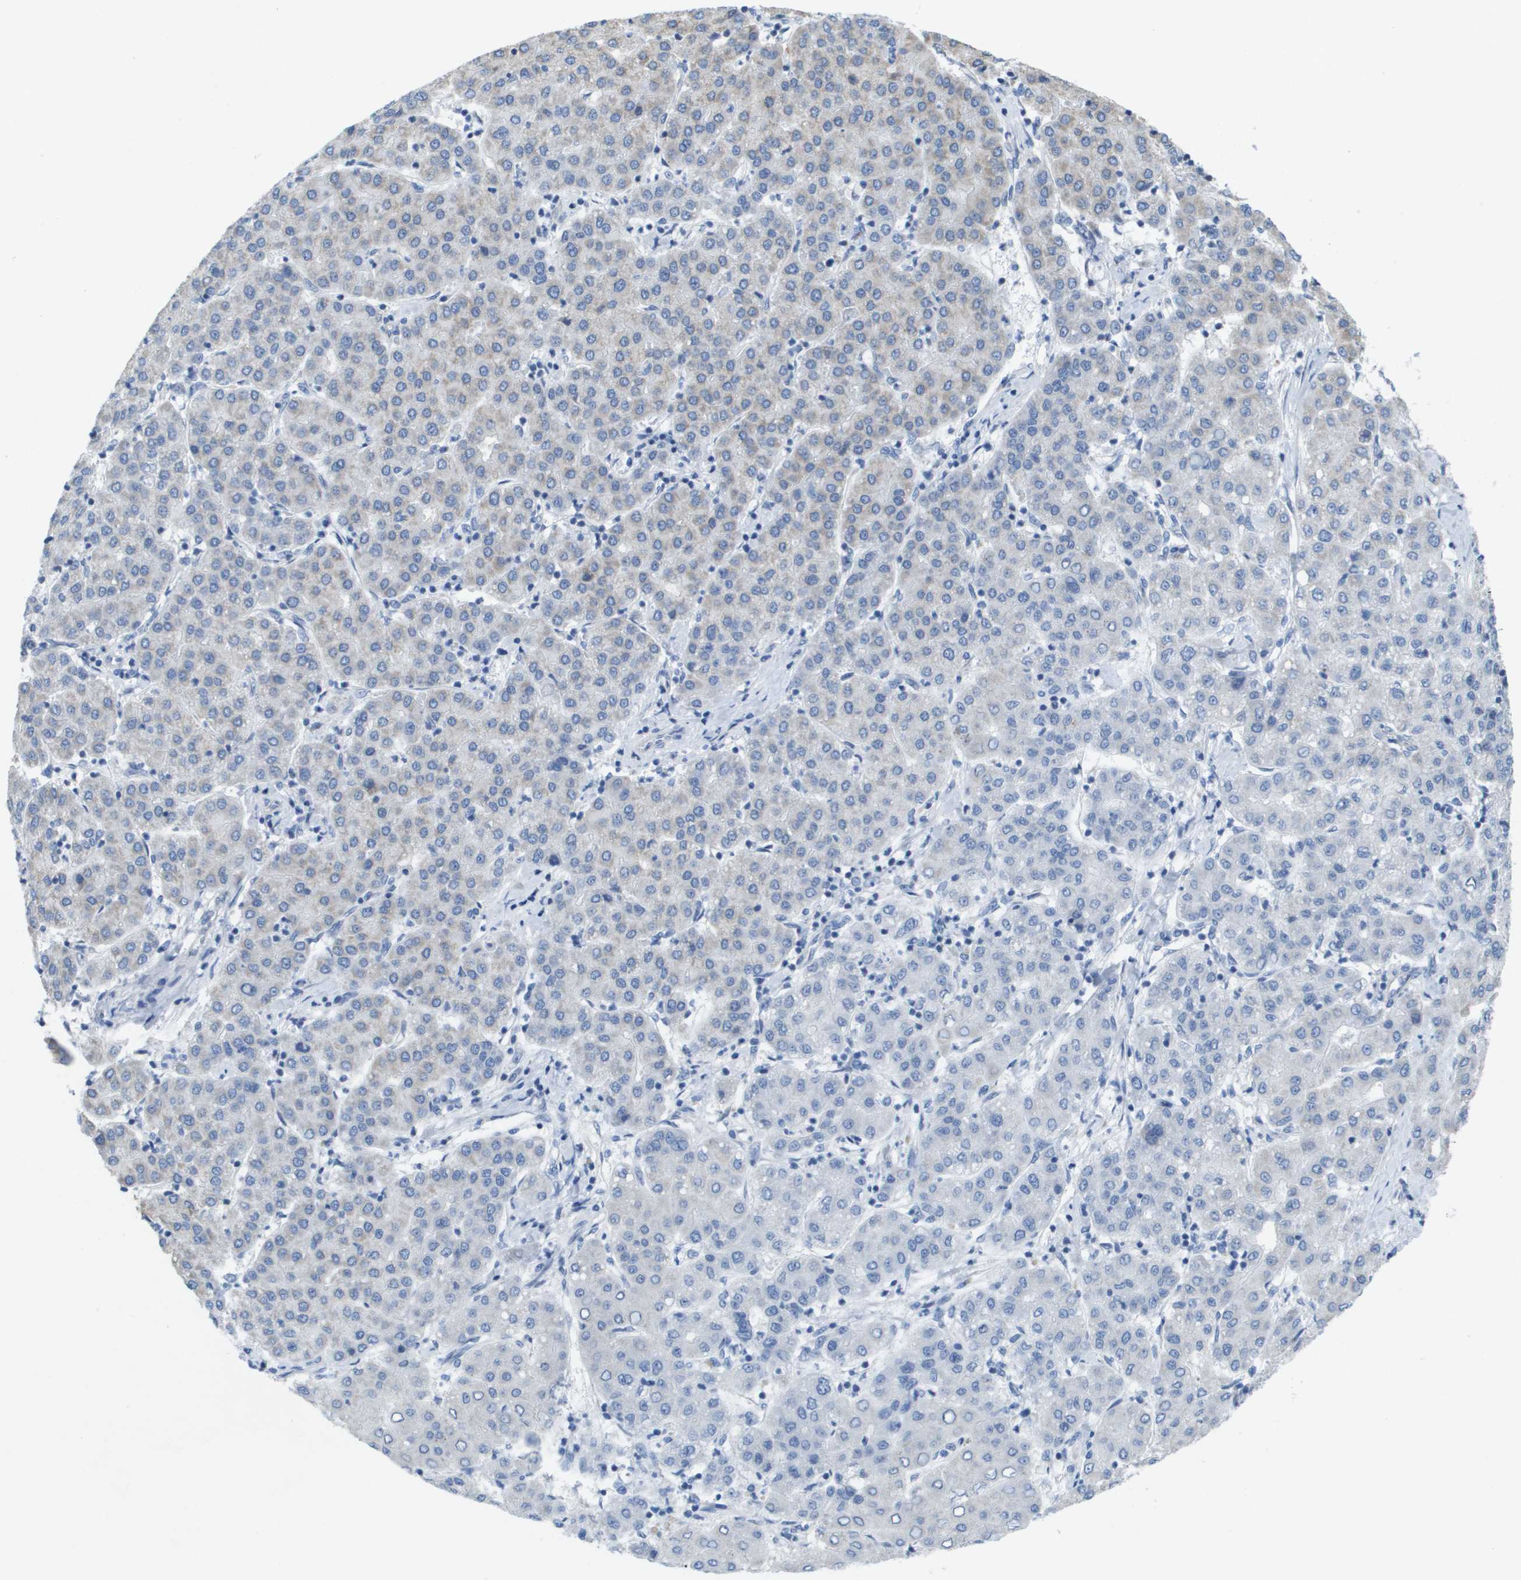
{"staining": {"intensity": "negative", "quantity": "none", "location": "none"}, "tissue": "liver cancer", "cell_type": "Tumor cells", "image_type": "cancer", "snomed": [{"axis": "morphology", "description": "Carcinoma, Hepatocellular, NOS"}, {"axis": "topography", "description": "Liver"}], "caption": "Immunohistochemistry (IHC) of liver cancer demonstrates no positivity in tumor cells.", "gene": "TMEM223", "patient": {"sex": "male", "age": 65}}